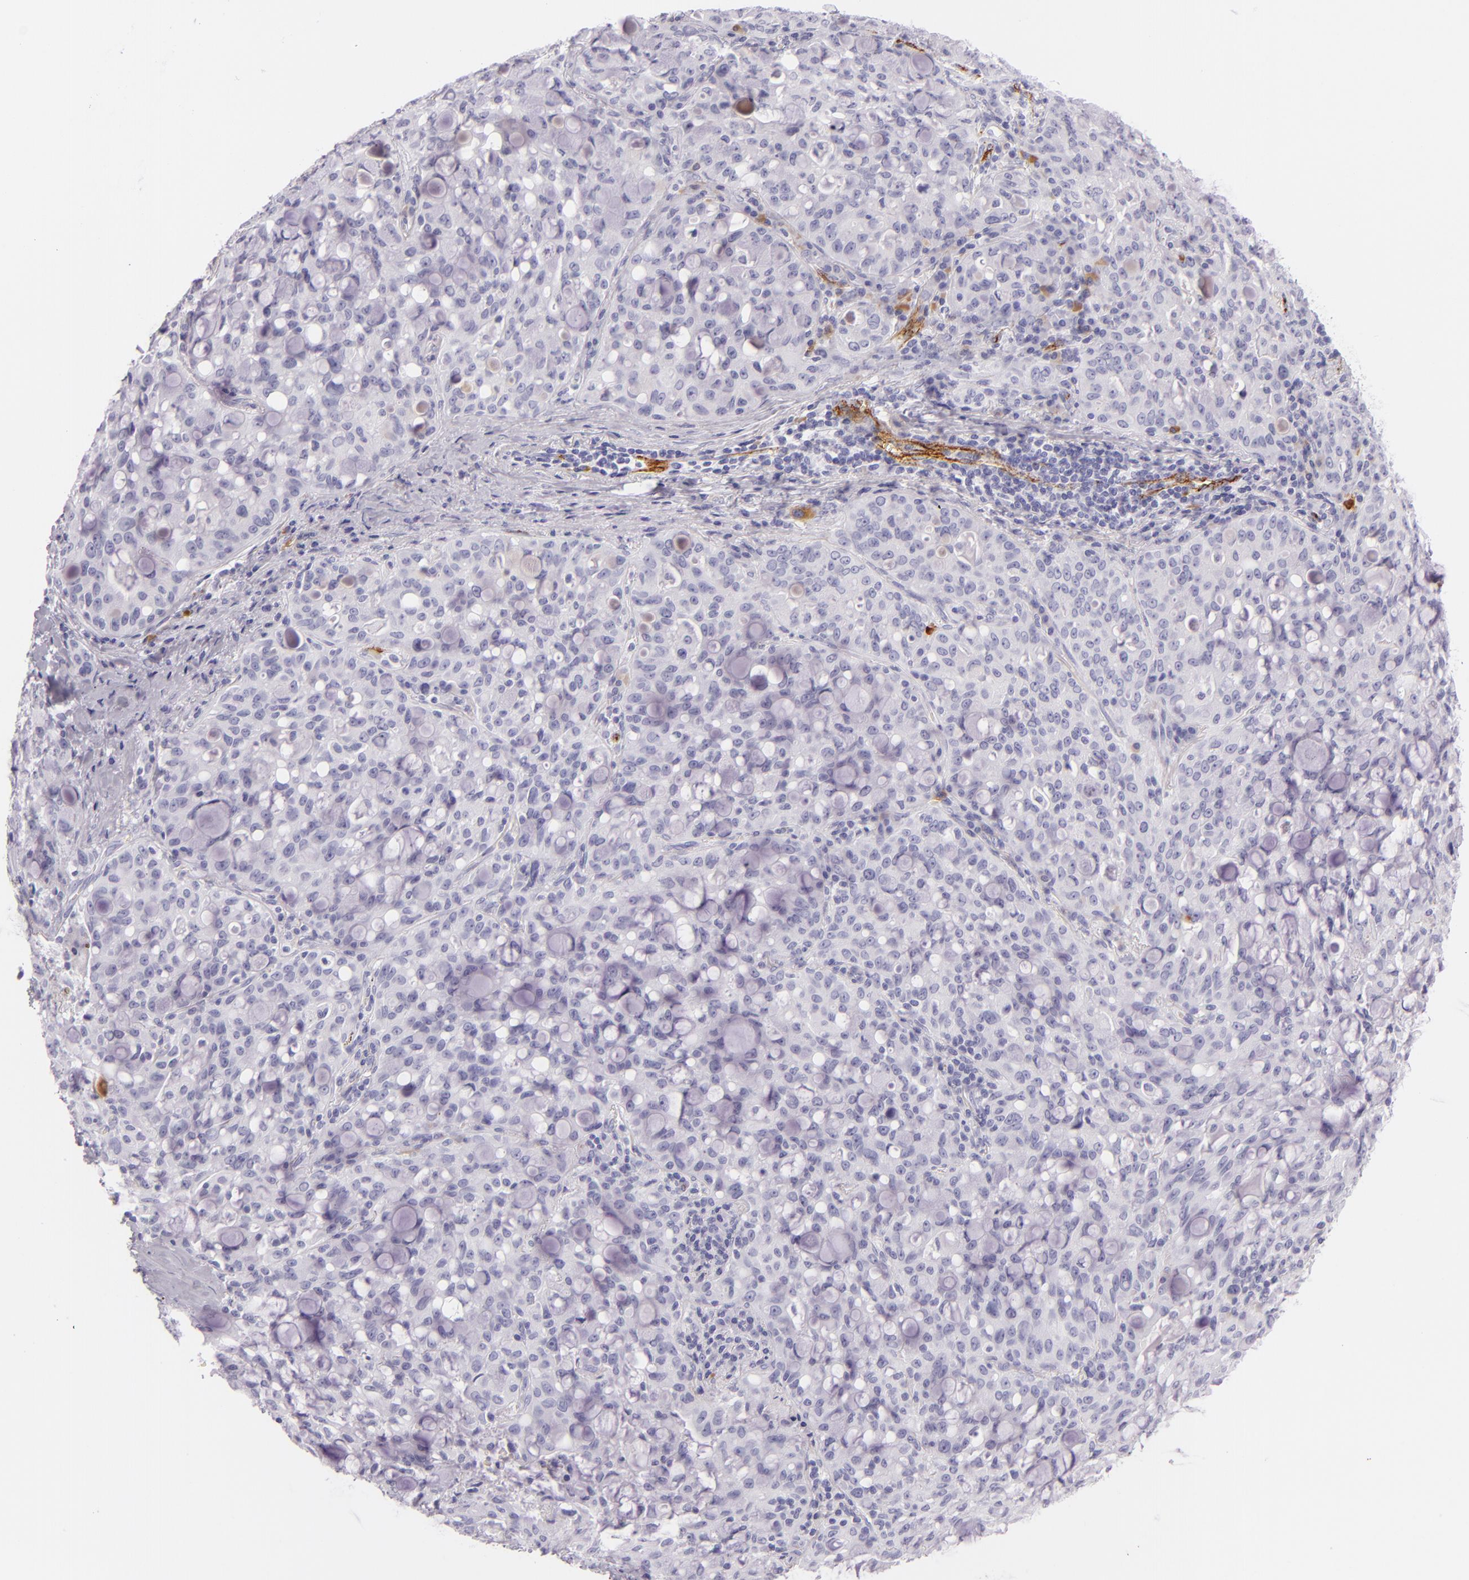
{"staining": {"intensity": "negative", "quantity": "none", "location": "none"}, "tissue": "lung cancer", "cell_type": "Tumor cells", "image_type": "cancer", "snomed": [{"axis": "morphology", "description": "Adenocarcinoma, NOS"}, {"axis": "topography", "description": "Lung"}], "caption": "The IHC photomicrograph has no significant expression in tumor cells of lung cancer (adenocarcinoma) tissue. (DAB (3,3'-diaminobenzidine) IHC with hematoxylin counter stain).", "gene": "SELP", "patient": {"sex": "female", "age": 44}}